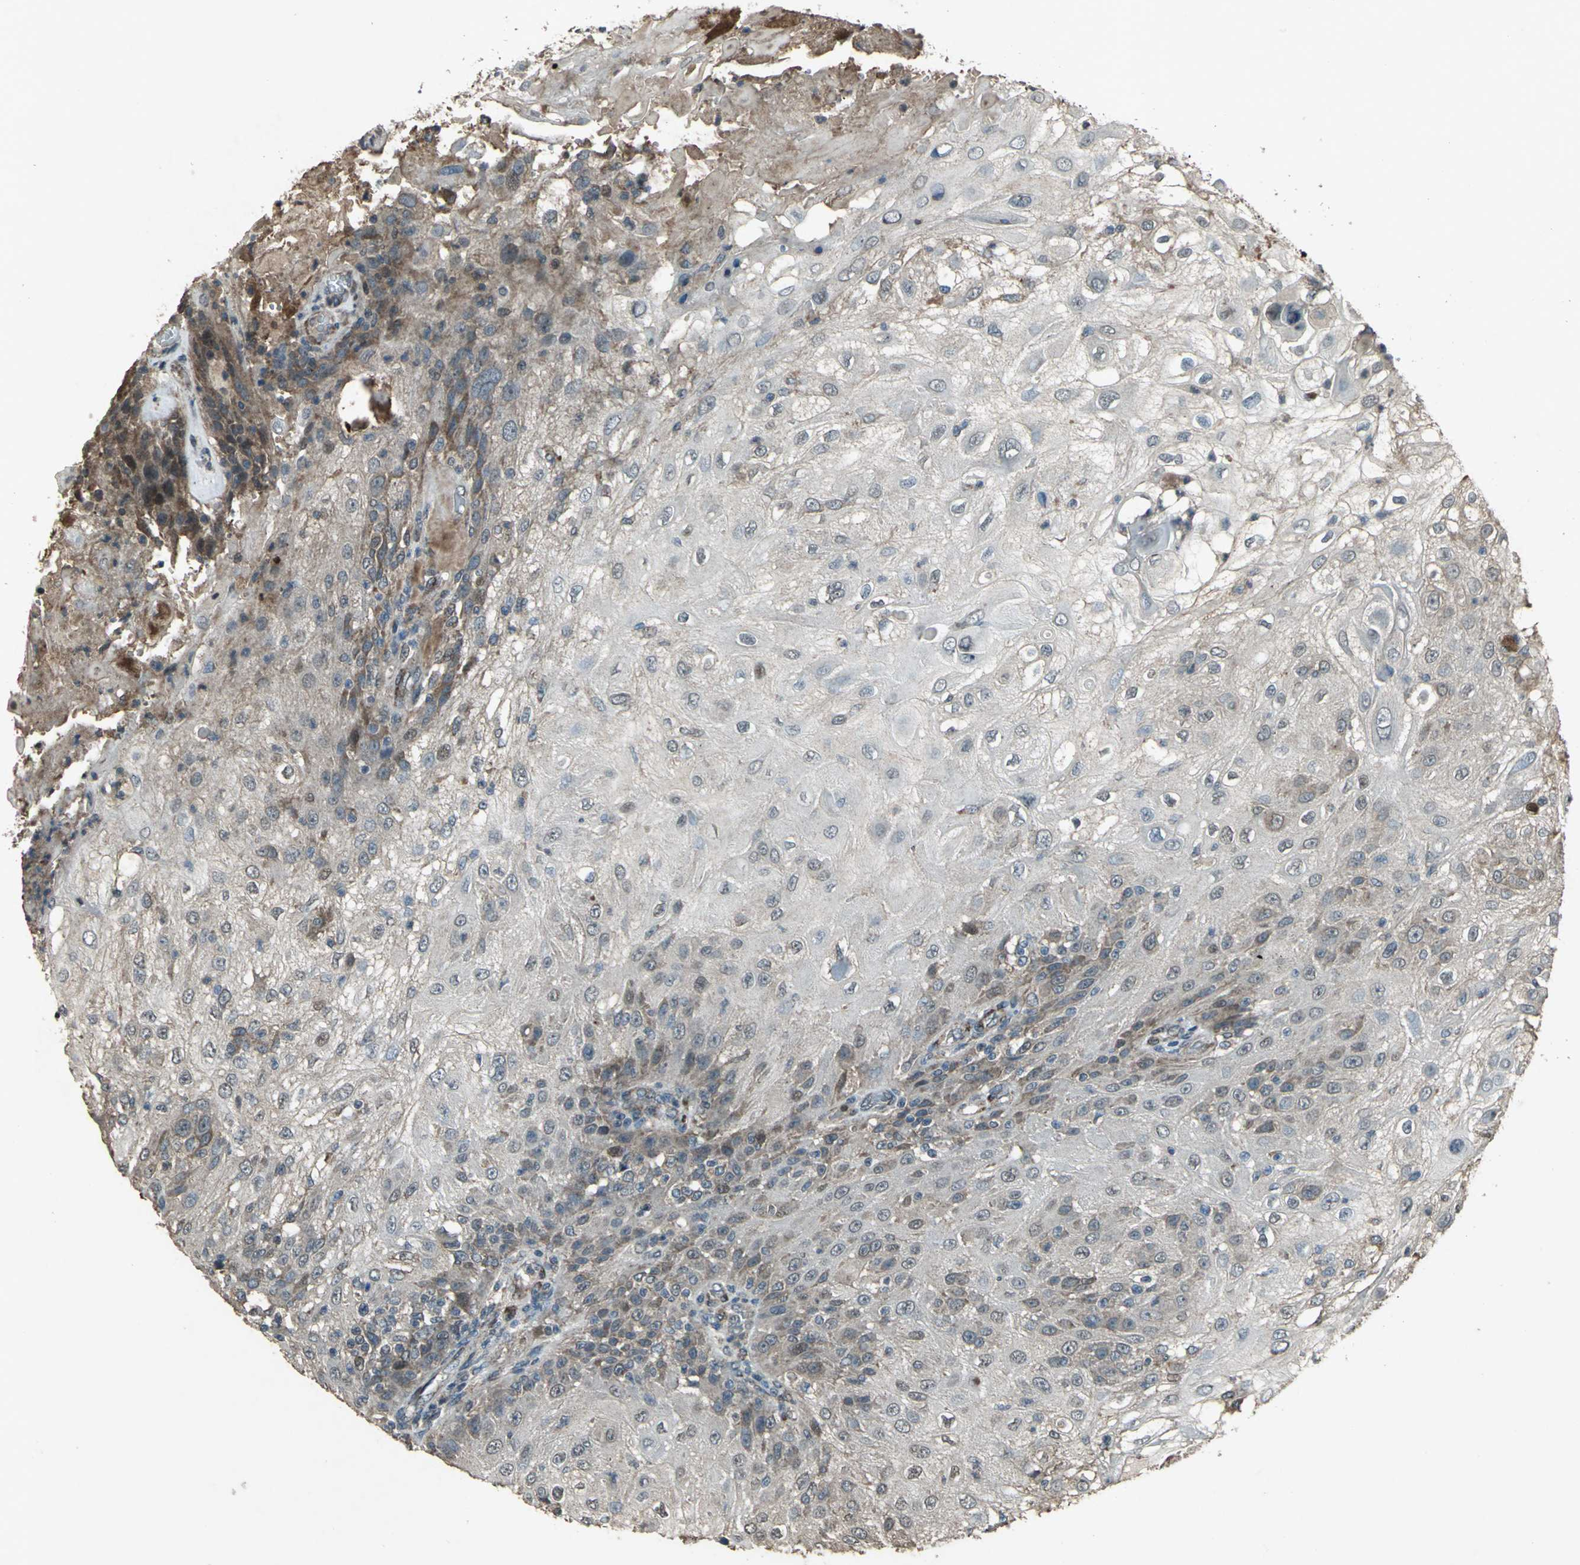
{"staining": {"intensity": "weak", "quantity": "25%-75%", "location": "cytoplasmic/membranous"}, "tissue": "skin cancer", "cell_type": "Tumor cells", "image_type": "cancer", "snomed": [{"axis": "morphology", "description": "Normal tissue, NOS"}, {"axis": "morphology", "description": "Squamous cell carcinoma, NOS"}, {"axis": "topography", "description": "Skin"}], "caption": "Immunohistochemical staining of skin squamous cell carcinoma demonstrates weak cytoplasmic/membranous protein expression in about 25%-75% of tumor cells.", "gene": "SEPTIN4", "patient": {"sex": "female", "age": 83}}